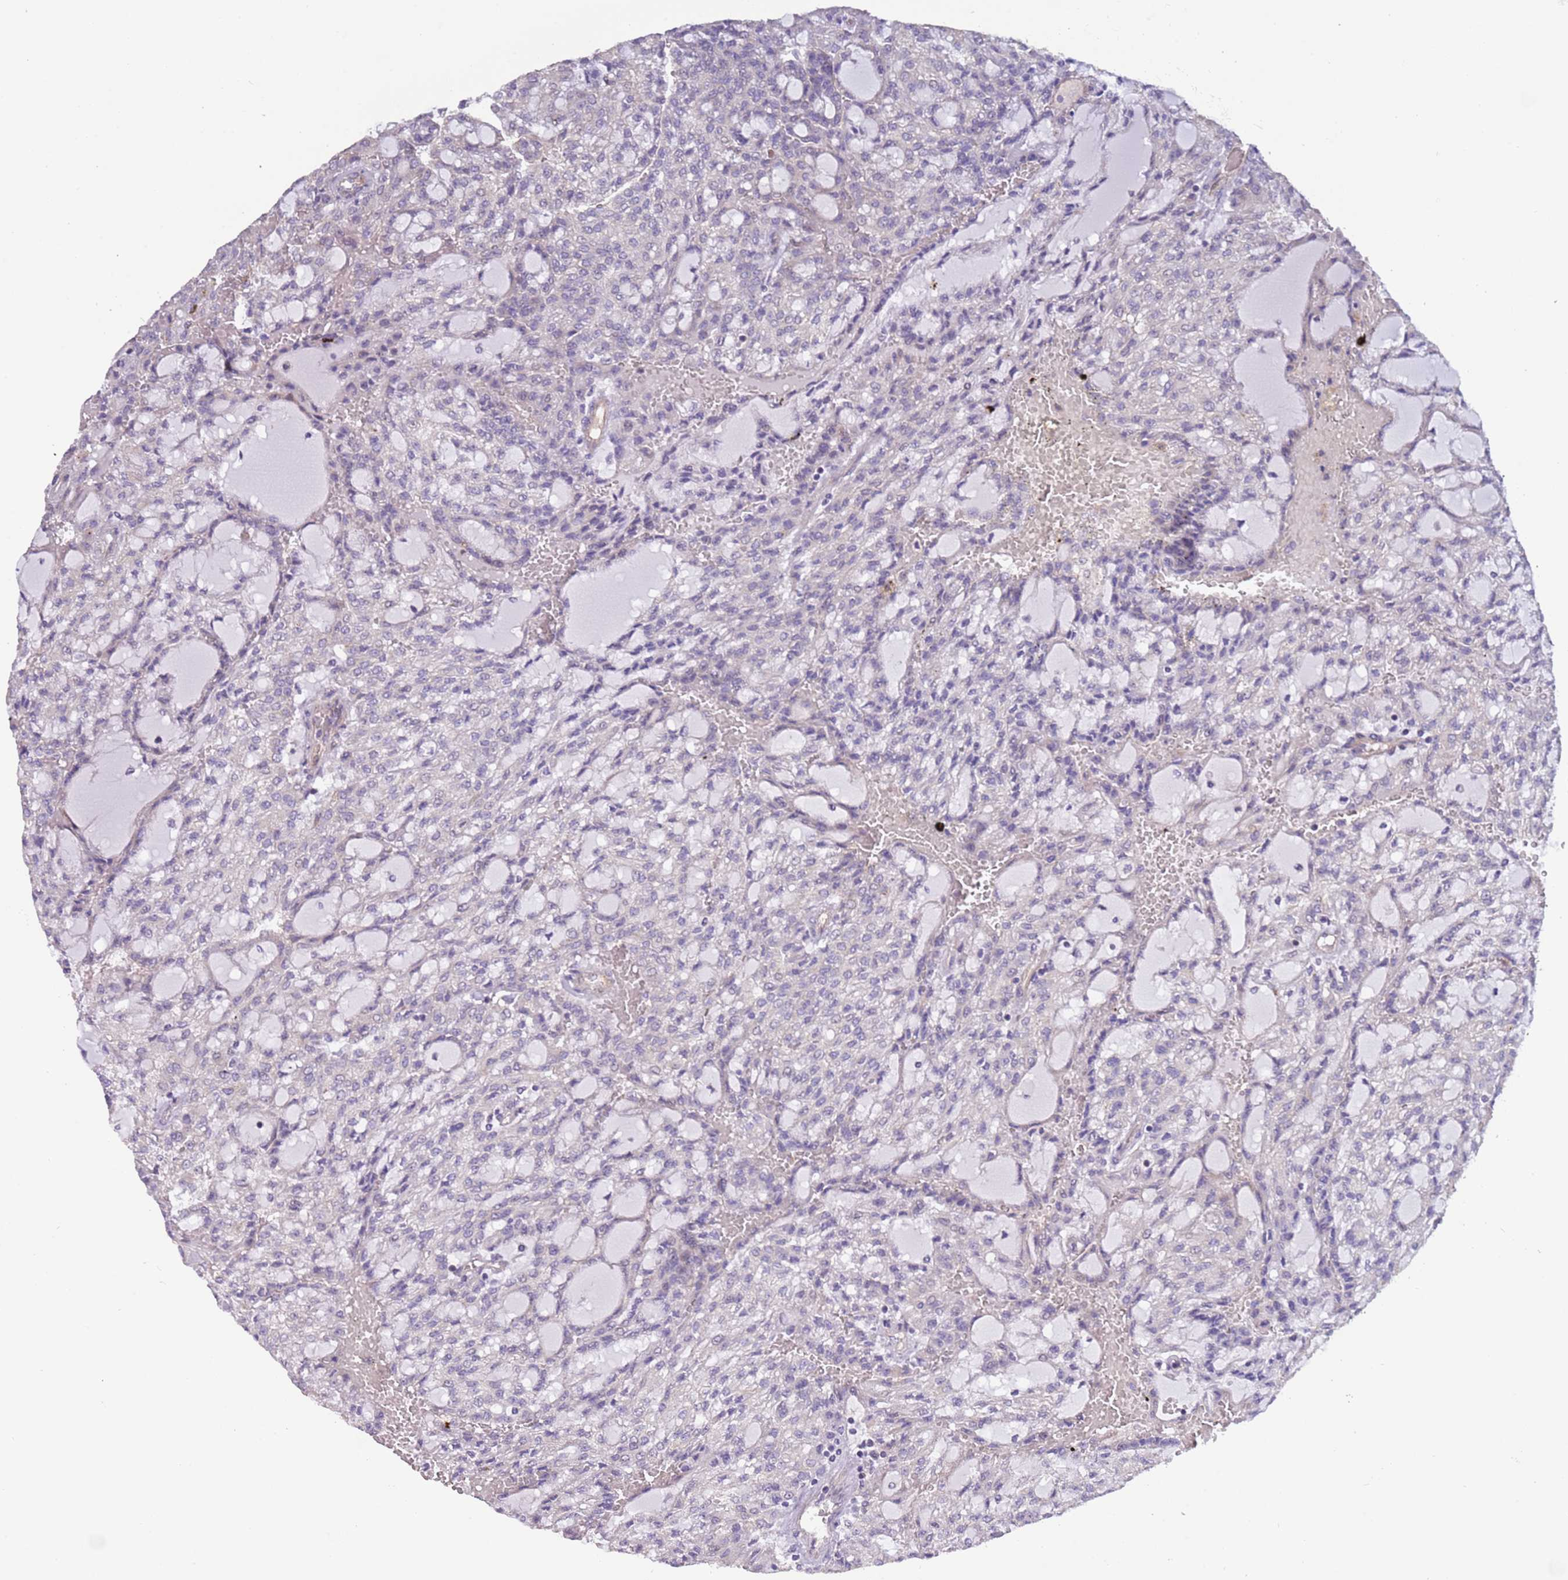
{"staining": {"intensity": "negative", "quantity": "none", "location": "none"}, "tissue": "renal cancer", "cell_type": "Tumor cells", "image_type": "cancer", "snomed": [{"axis": "morphology", "description": "Adenocarcinoma, NOS"}, {"axis": "topography", "description": "Kidney"}], "caption": "Immunohistochemistry micrograph of neoplastic tissue: renal cancer stained with DAB (3,3'-diaminobenzidine) displays no significant protein positivity in tumor cells. (Stains: DAB (3,3'-diaminobenzidine) immunohistochemistry (IHC) with hematoxylin counter stain, Microscopy: brightfield microscopy at high magnification).", "gene": "LAMB4", "patient": {"sex": "male", "age": 63}}